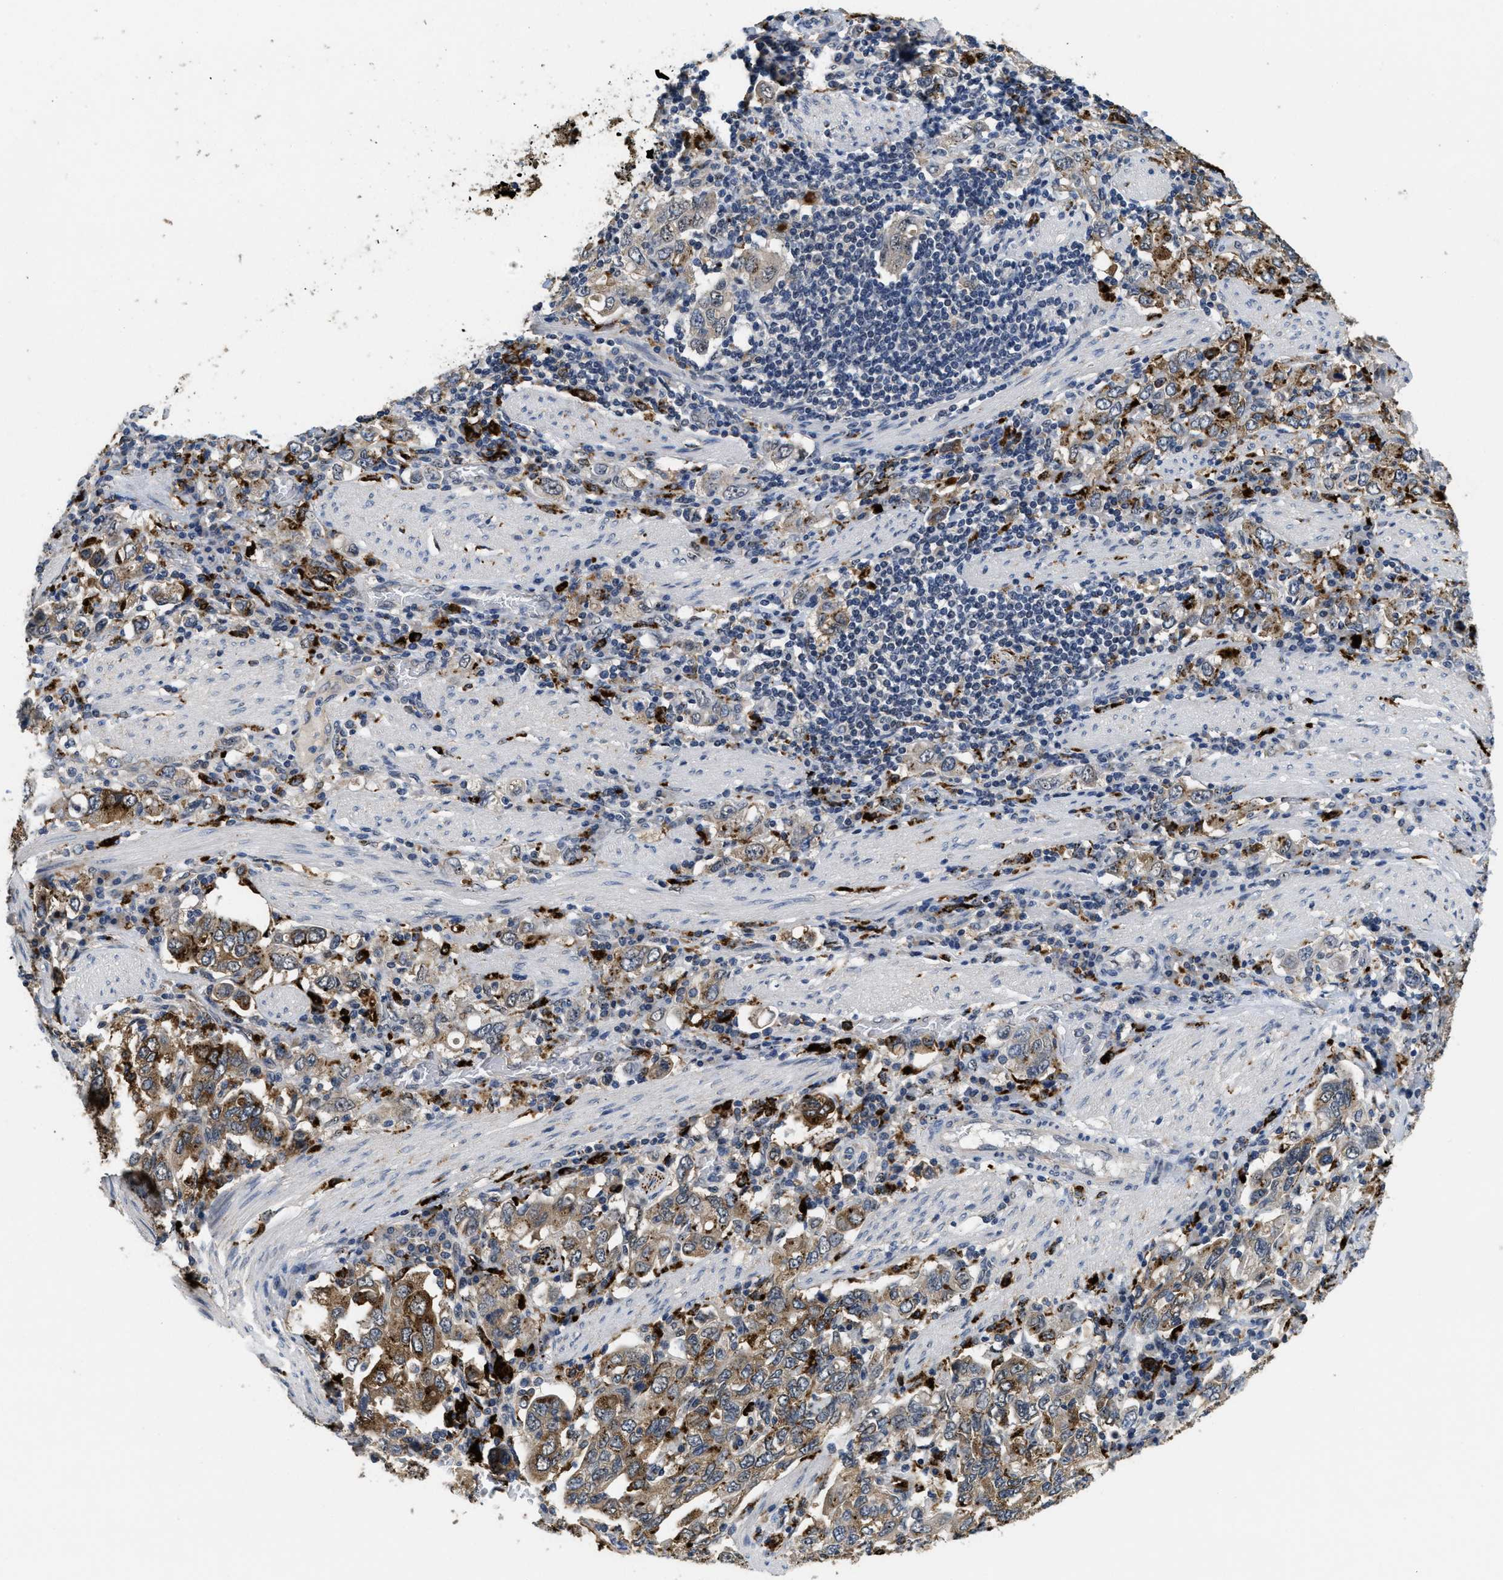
{"staining": {"intensity": "weak", "quantity": ">75%", "location": "cytoplasmic/membranous"}, "tissue": "stomach cancer", "cell_type": "Tumor cells", "image_type": "cancer", "snomed": [{"axis": "morphology", "description": "Adenocarcinoma, NOS"}, {"axis": "topography", "description": "Stomach, upper"}], "caption": "This is an image of immunohistochemistry staining of stomach adenocarcinoma, which shows weak positivity in the cytoplasmic/membranous of tumor cells.", "gene": "BMPR2", "patient": {"sex": "male", "age": 62}}